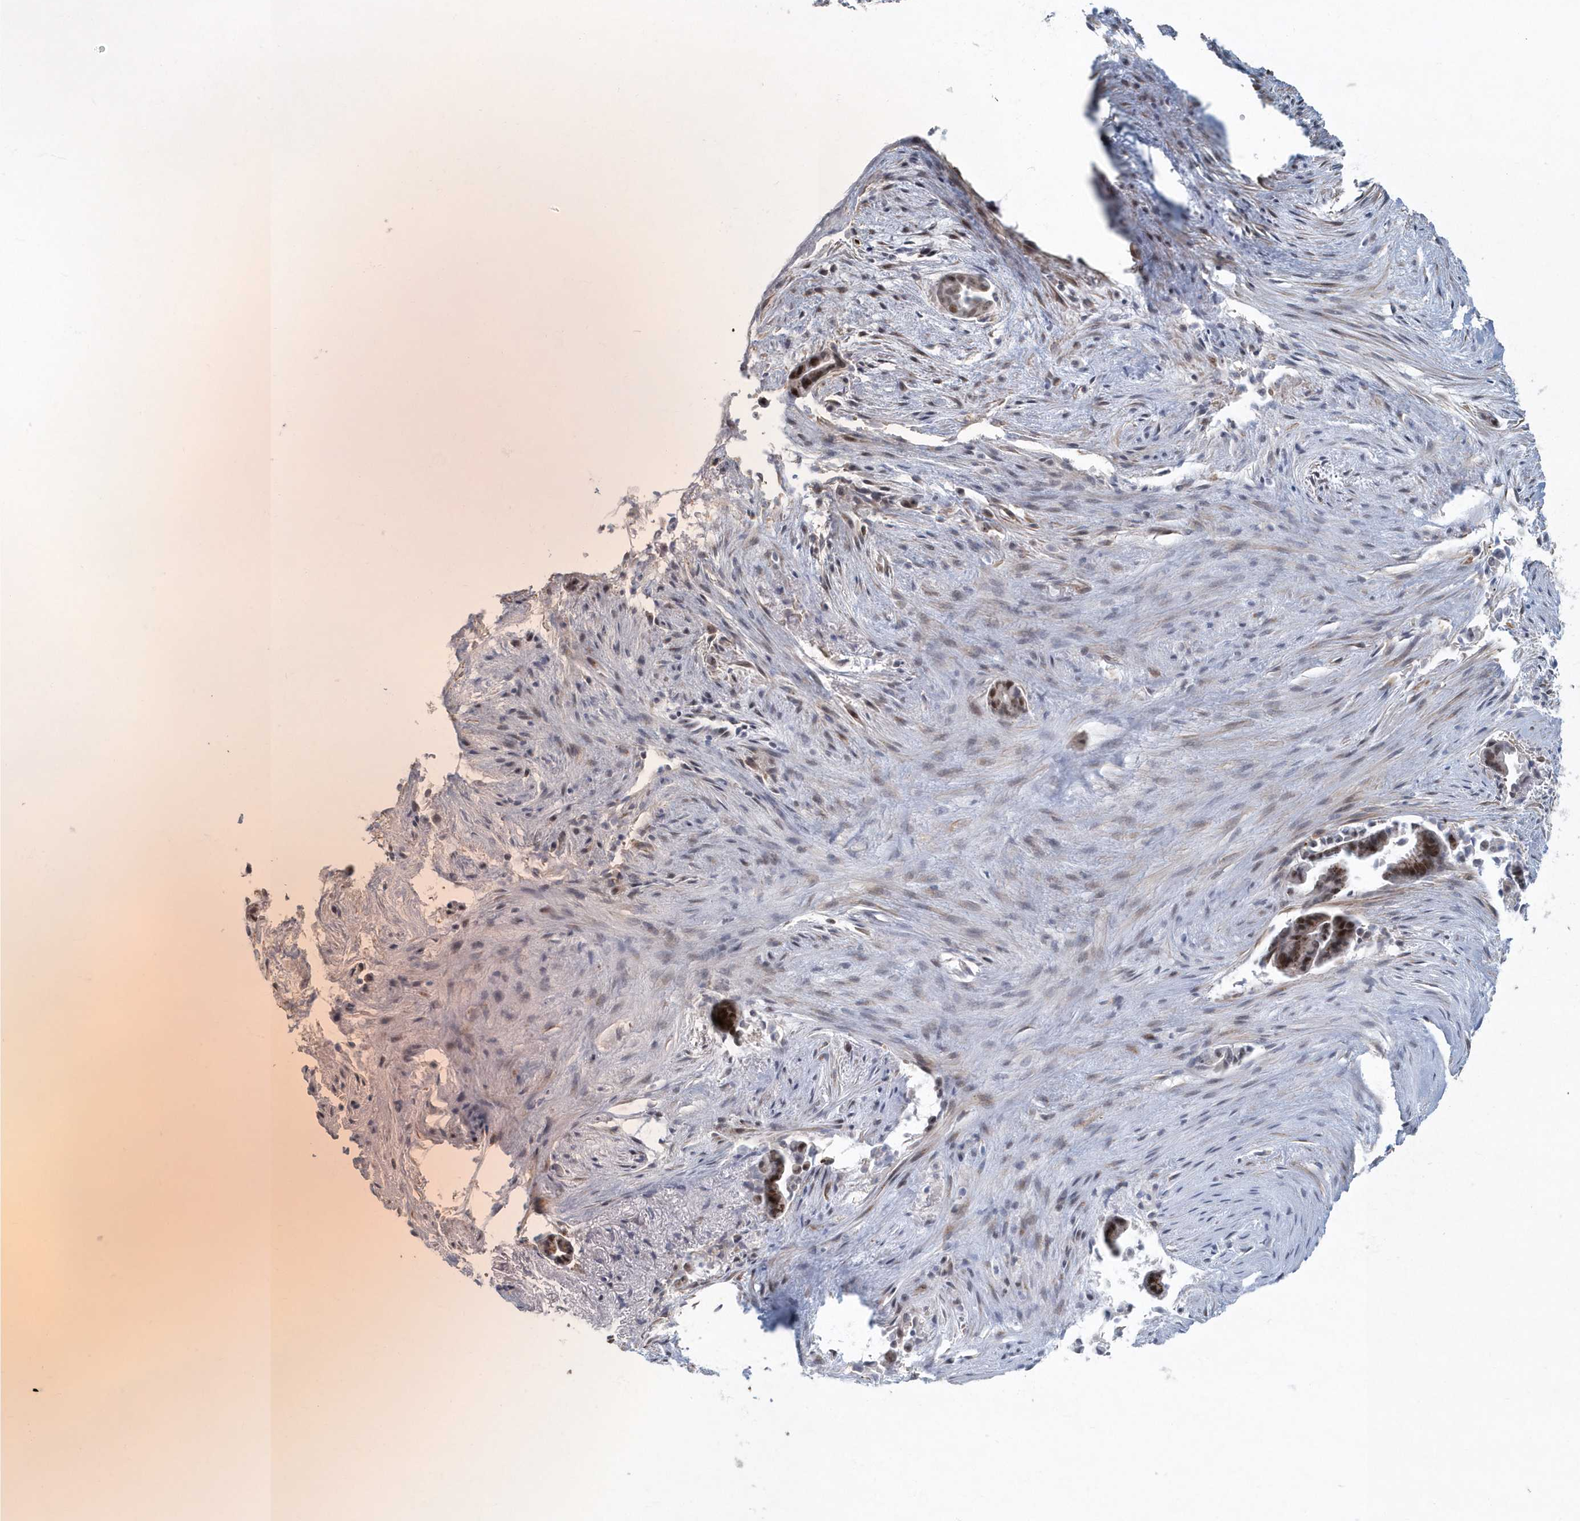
{"staining": {"intensity": "moderate", "quantity": ">75%", "location": "nuclear"}, "tissue": "liver cancer", "cell_type": "Tumor cells", "image_type": "cancer", "snomed": [{"axis": "morphology", "description": "Cholangiocarcinoma"}, {"axis": "topography", "description": "Liver"}], "caption": "This is an image of IHC staining of liver cancer, which shows moderate expression in the nuclear of tumor cells.", "gene": "MYOT", "patient": {"sex": "female", "age": 55}}